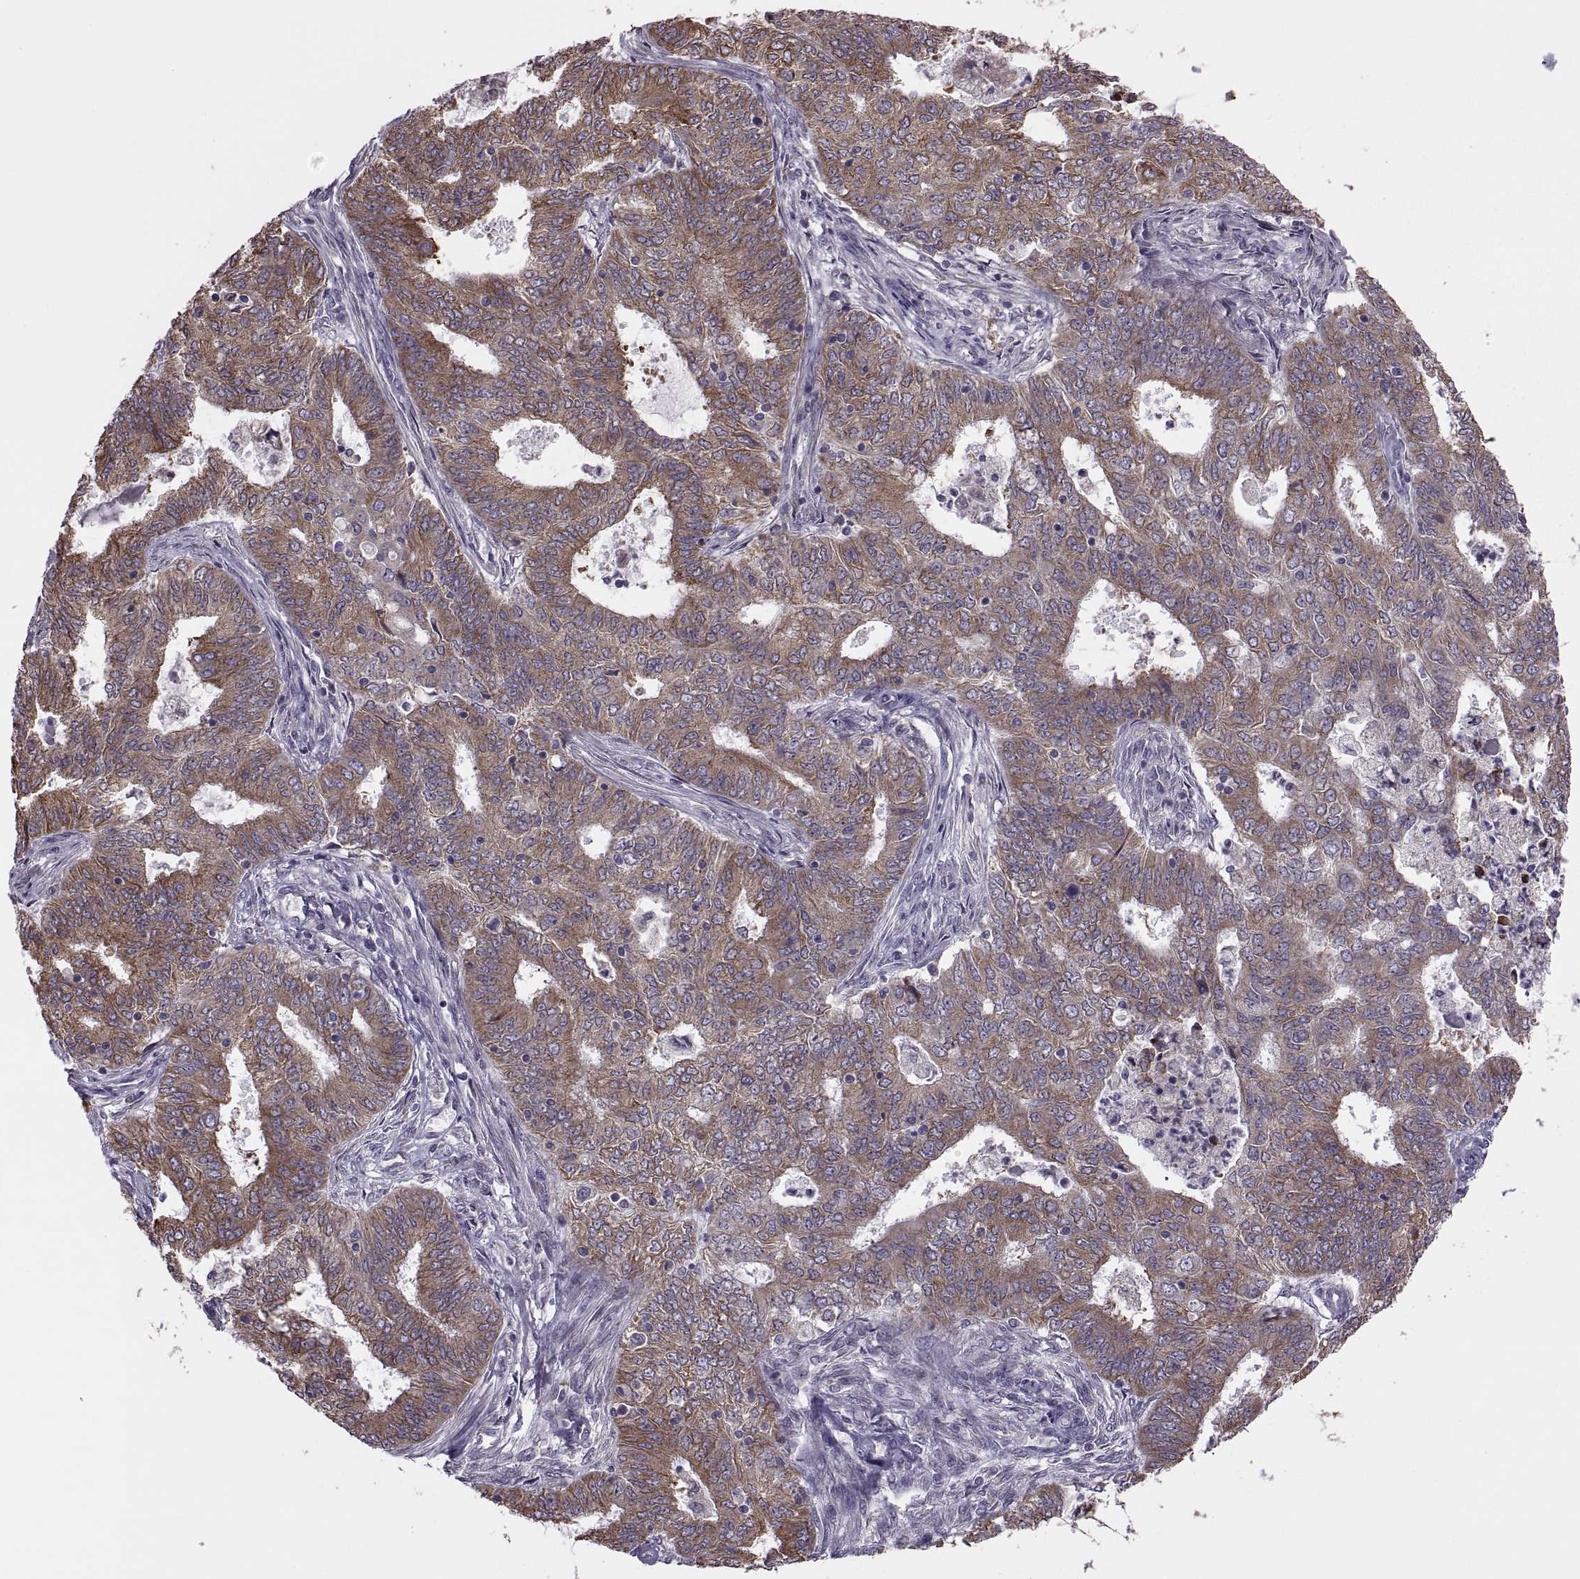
{"staining": {"intensity": "moderate", "quantity": ">75%", "location": "cytoplasmic/membranous"}, "tissue": "endometrial cancer", "cell_type": "Tumor cells", "image_type": "cancer", "snomed": [{"axis": "morphology", "description": "Adenocarcinoma, NOS"}, {"axis": "topography", "description": "Endometrium"}], "caption": "Protein positivity by IHC exhibits moderate cytoplasmic/membranous staining in approximately >75% of tumor cells in endometrial cancer. (IHC, brightfield microscopy, high magnification).", "gene": "LETM2", "patient": {"sex": "female", "age": 62}}